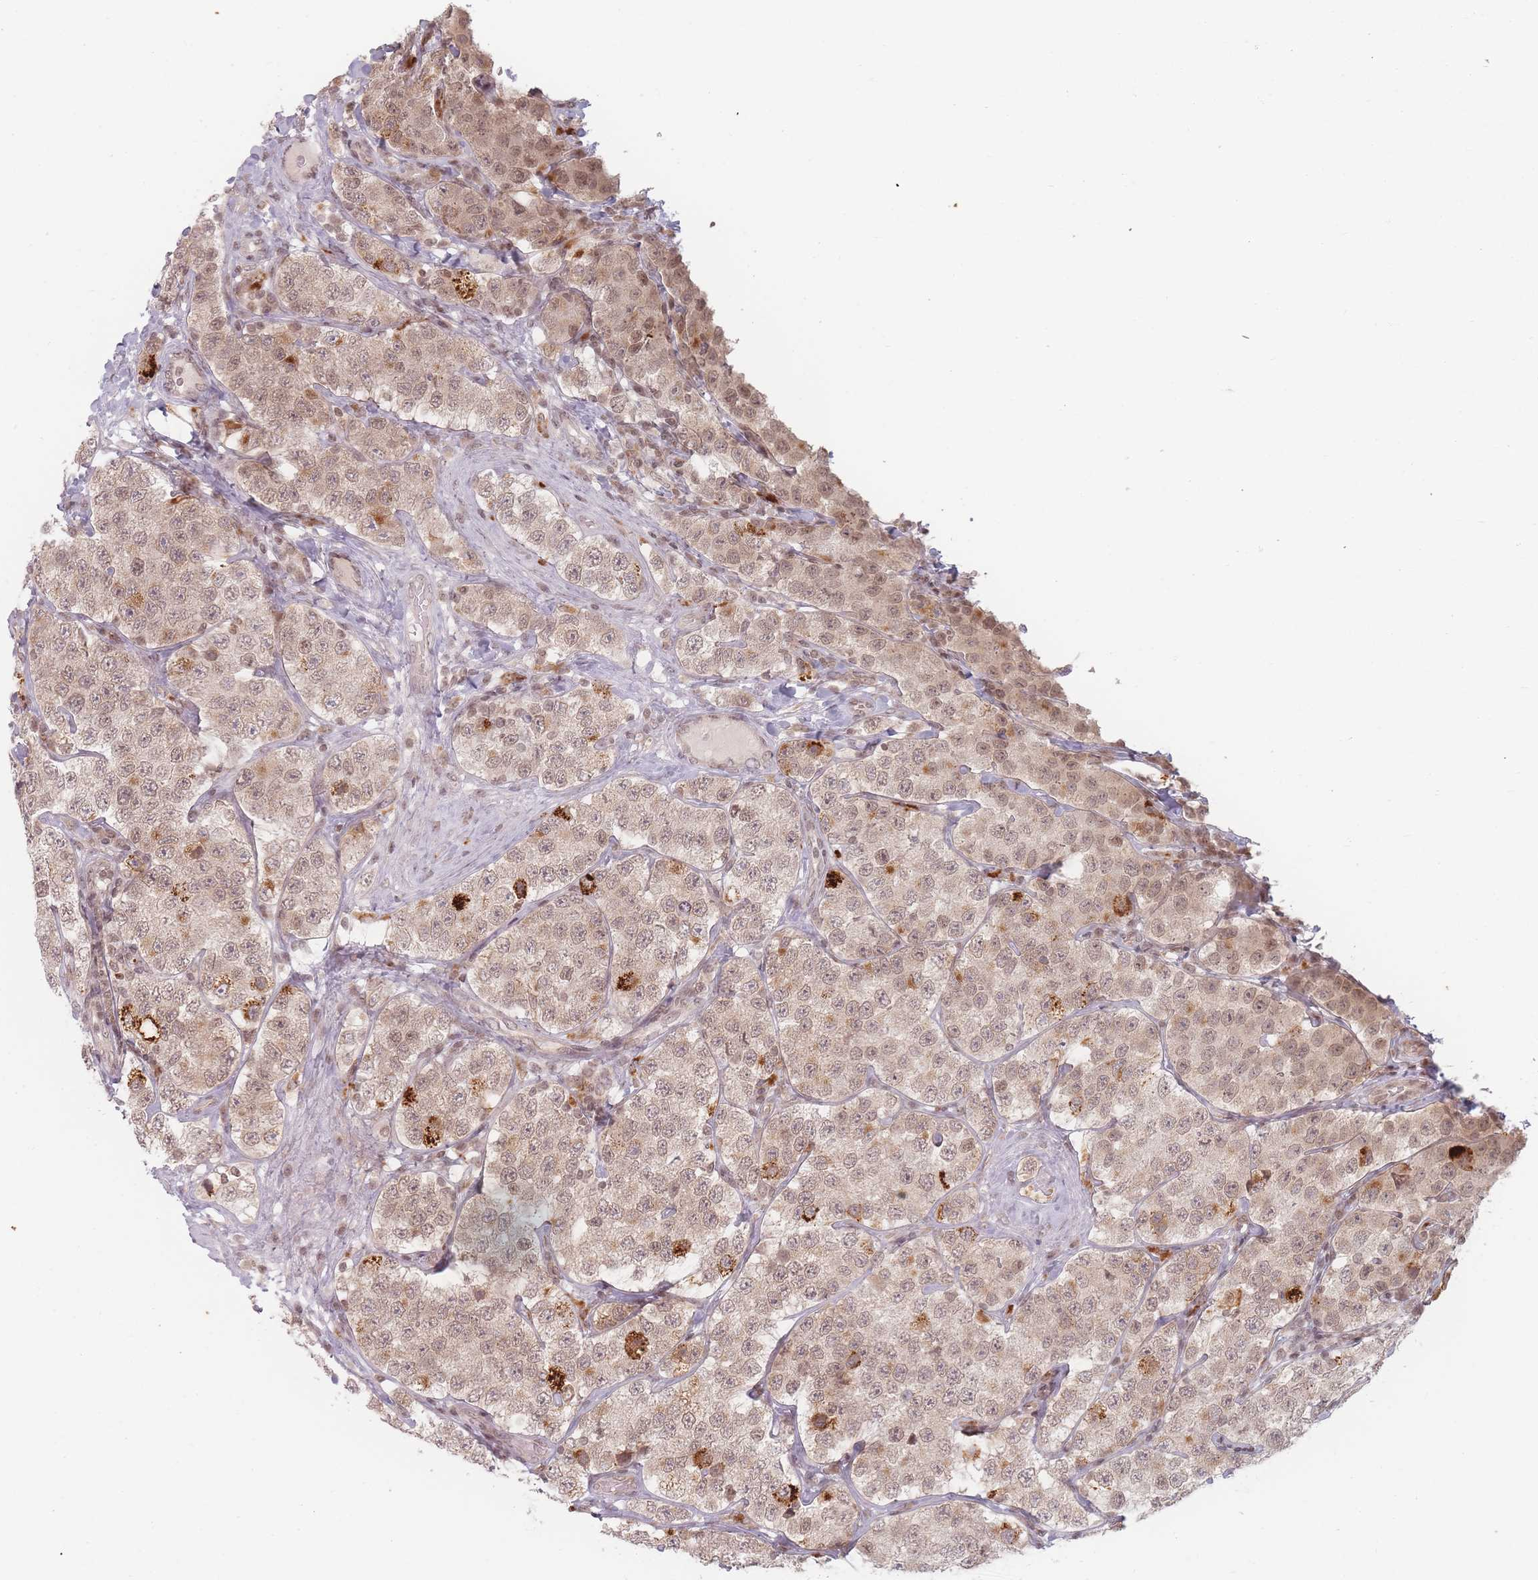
{"staining": {"intensity": "moderate", "quantity": ">75%", "location": "cytoplasmic/membranous,nuclear"}, "tissue": "testis cancer", "cell_type": "Tumor cells", "image_type": "cancer", "snomed": [{"axis": "morphology", "description": "Seminoma, NOS"}, {"axis": "topography", "description": "Testis"}], "caption": "A brown stain labels moderate cytoplasmic/membranous and nuclear expression of a protein in seminoma (testis) tumor cells.", "gene": "SPATA45", "patient": {"sex": "male", "age": 34}}